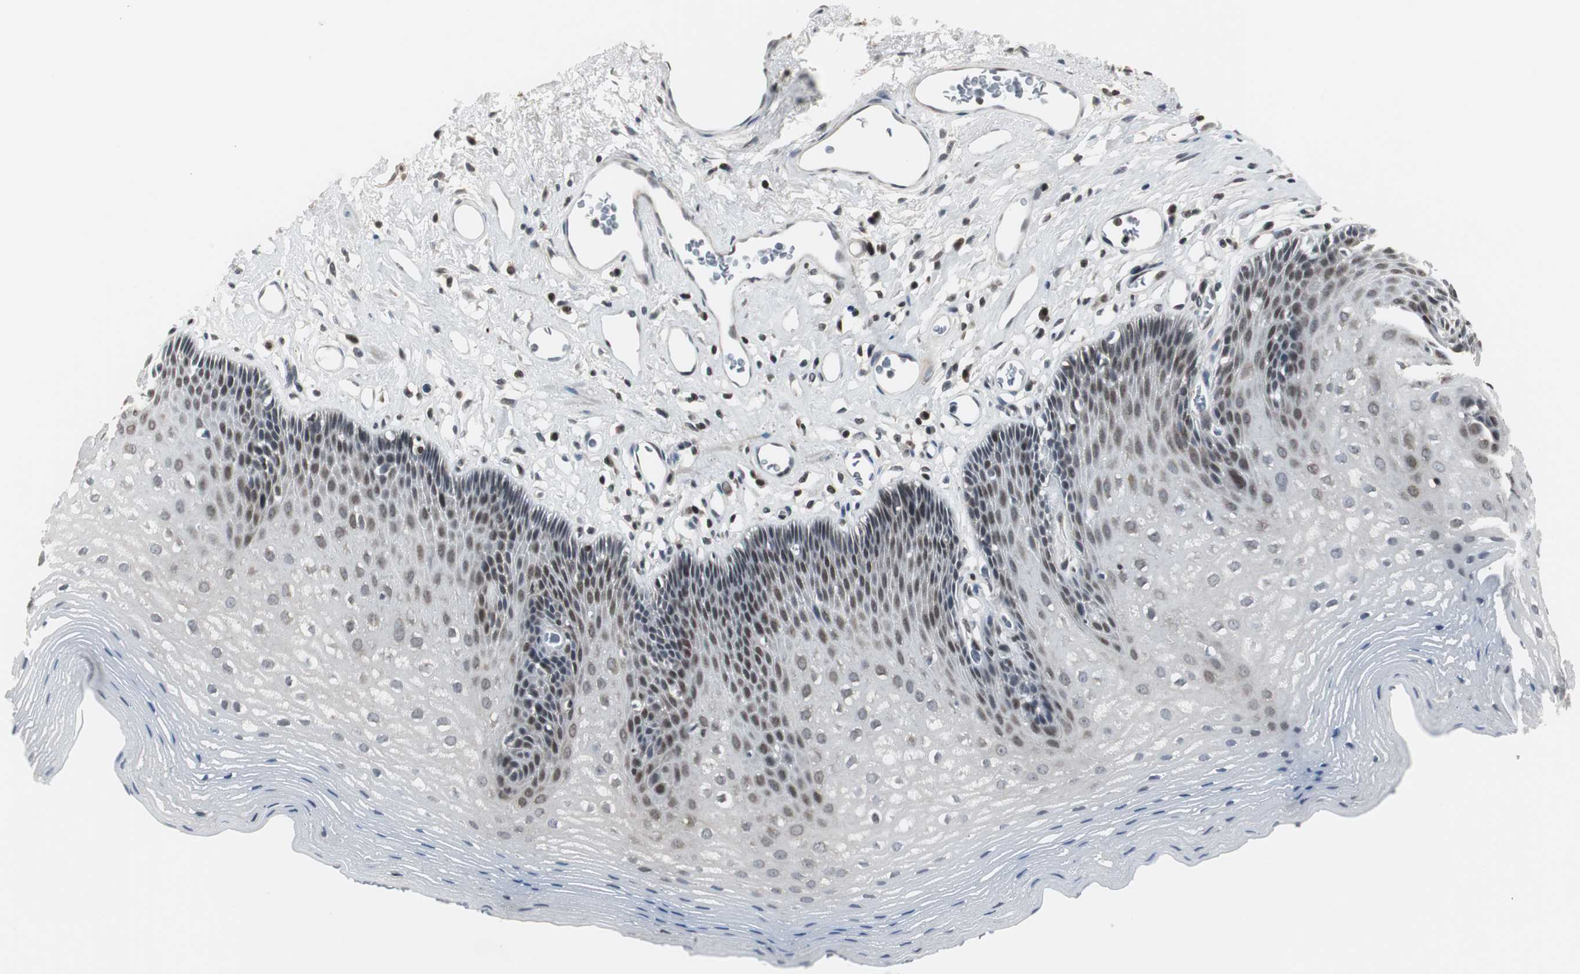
{"staining": {"intensity": "moderate", "quantity": "25%-75%", "location": "nuclear"}, "tissue": "esophagus", "cell_type": "Squamous epithelial cells", "image_type": "normal", "snomed": [{"axis": "morphology", "description": "Normal tissue, NOS"}, {"axis": "topography", "description": "Esophagus"}], "caption": "Moderate nuclear staining for a protein is seen in approximately 25%-75% of squamous epithelial cells of normal esophagus using immunohistochemistry.", "gene": "MPG", "patient": {"sex": "female", "age": 70}}